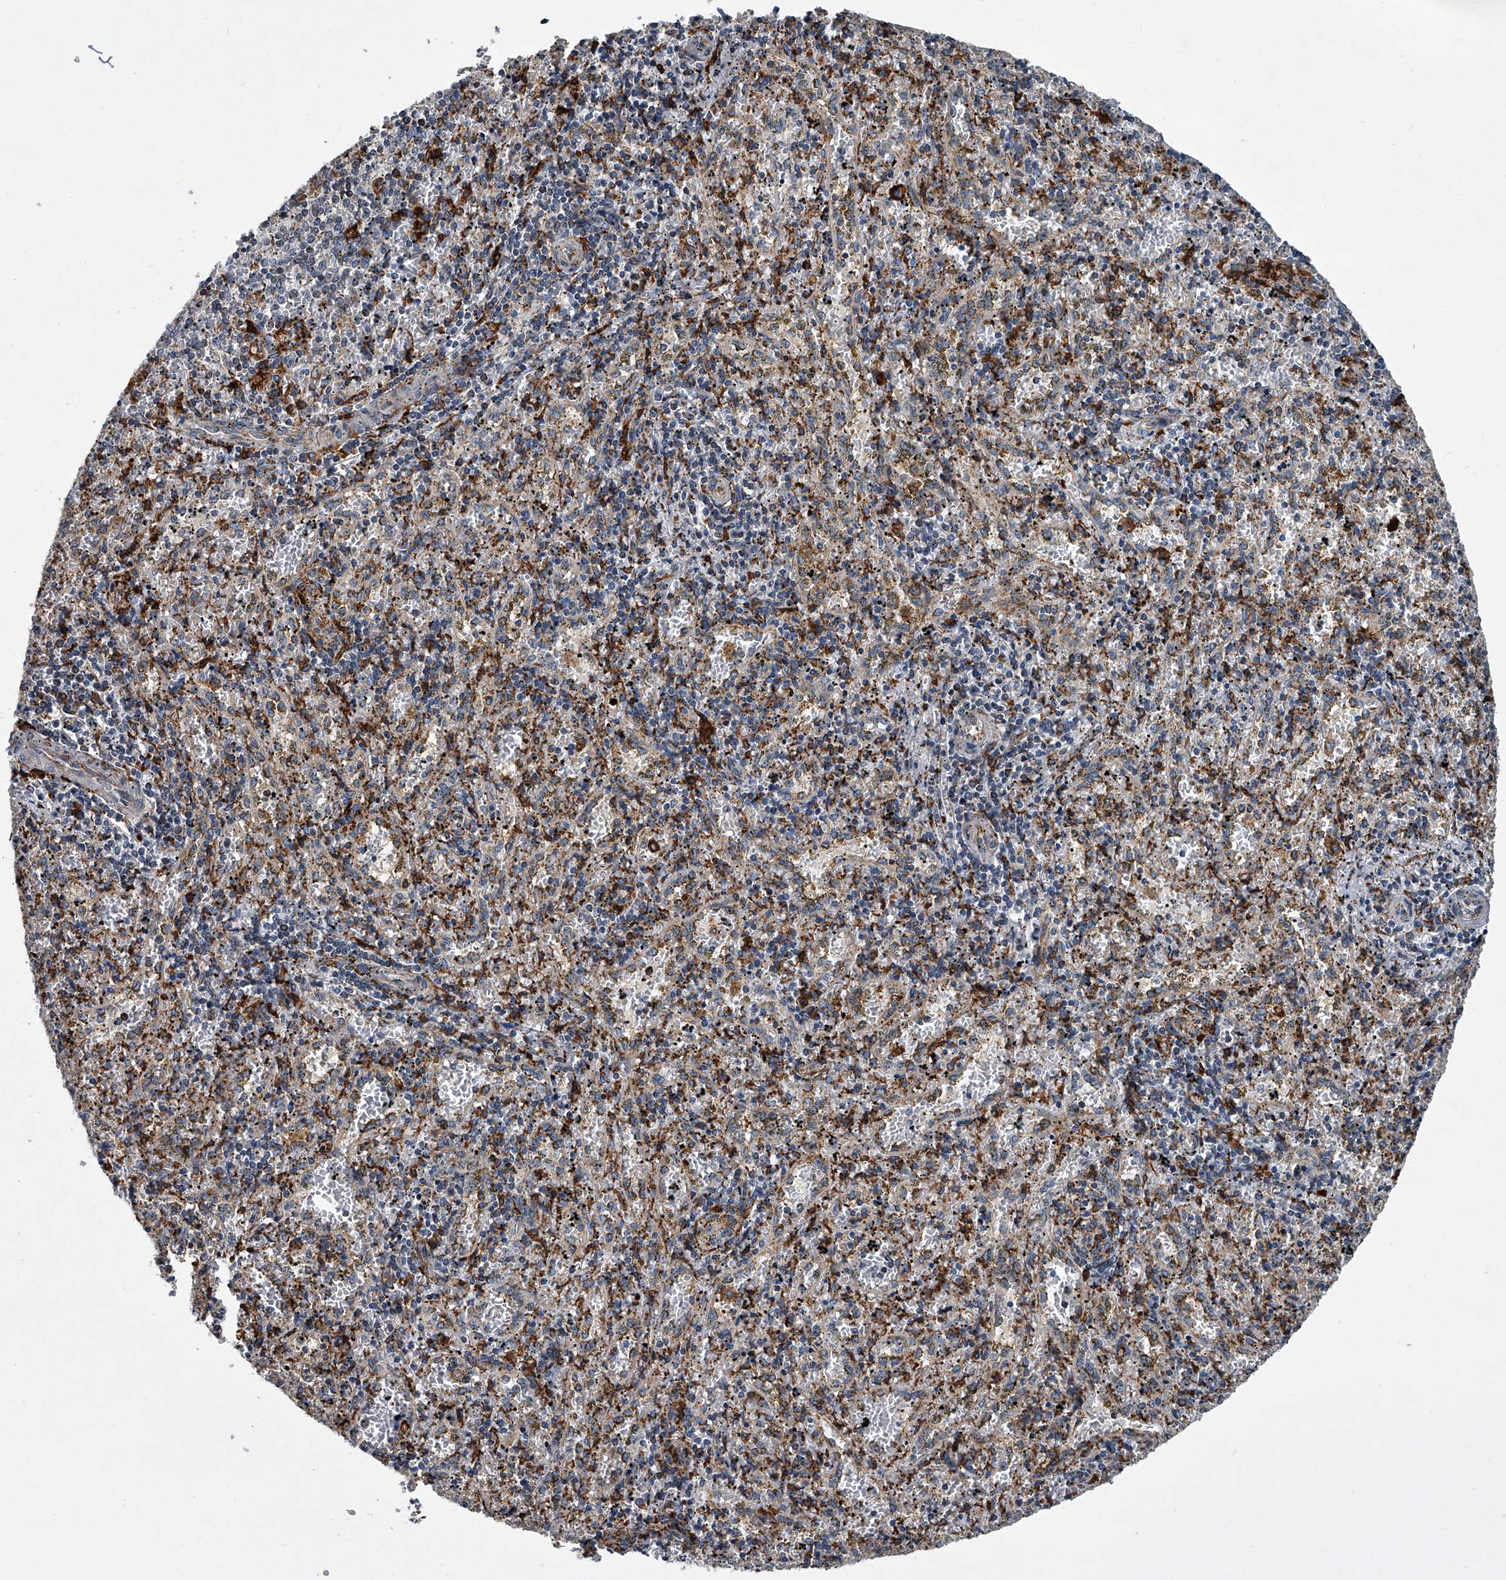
{"staining": {"intensity": "negative", "quantity": "none", "location": "none"}, "tissue": "spleen", "cell_type": "Cells in red pulp", "image_type": "normal", "snomed": [{"axis": "morphology", "description": "Normal tissue, NOS"}, {"axis": "topography", "description": "Spleen"}], "caption": "Cells in red pulp show no significant positivity in unremarkable spleen. The staining was performed using DAB (3,3'-diaminobenzidine) to visualize the protein expression in brown, while the nuclei were stained in blue with hematoxylin (Magnification: 20x).", "gene": "TMEM63C", "patient": {"sex": "male", "age": 11}}